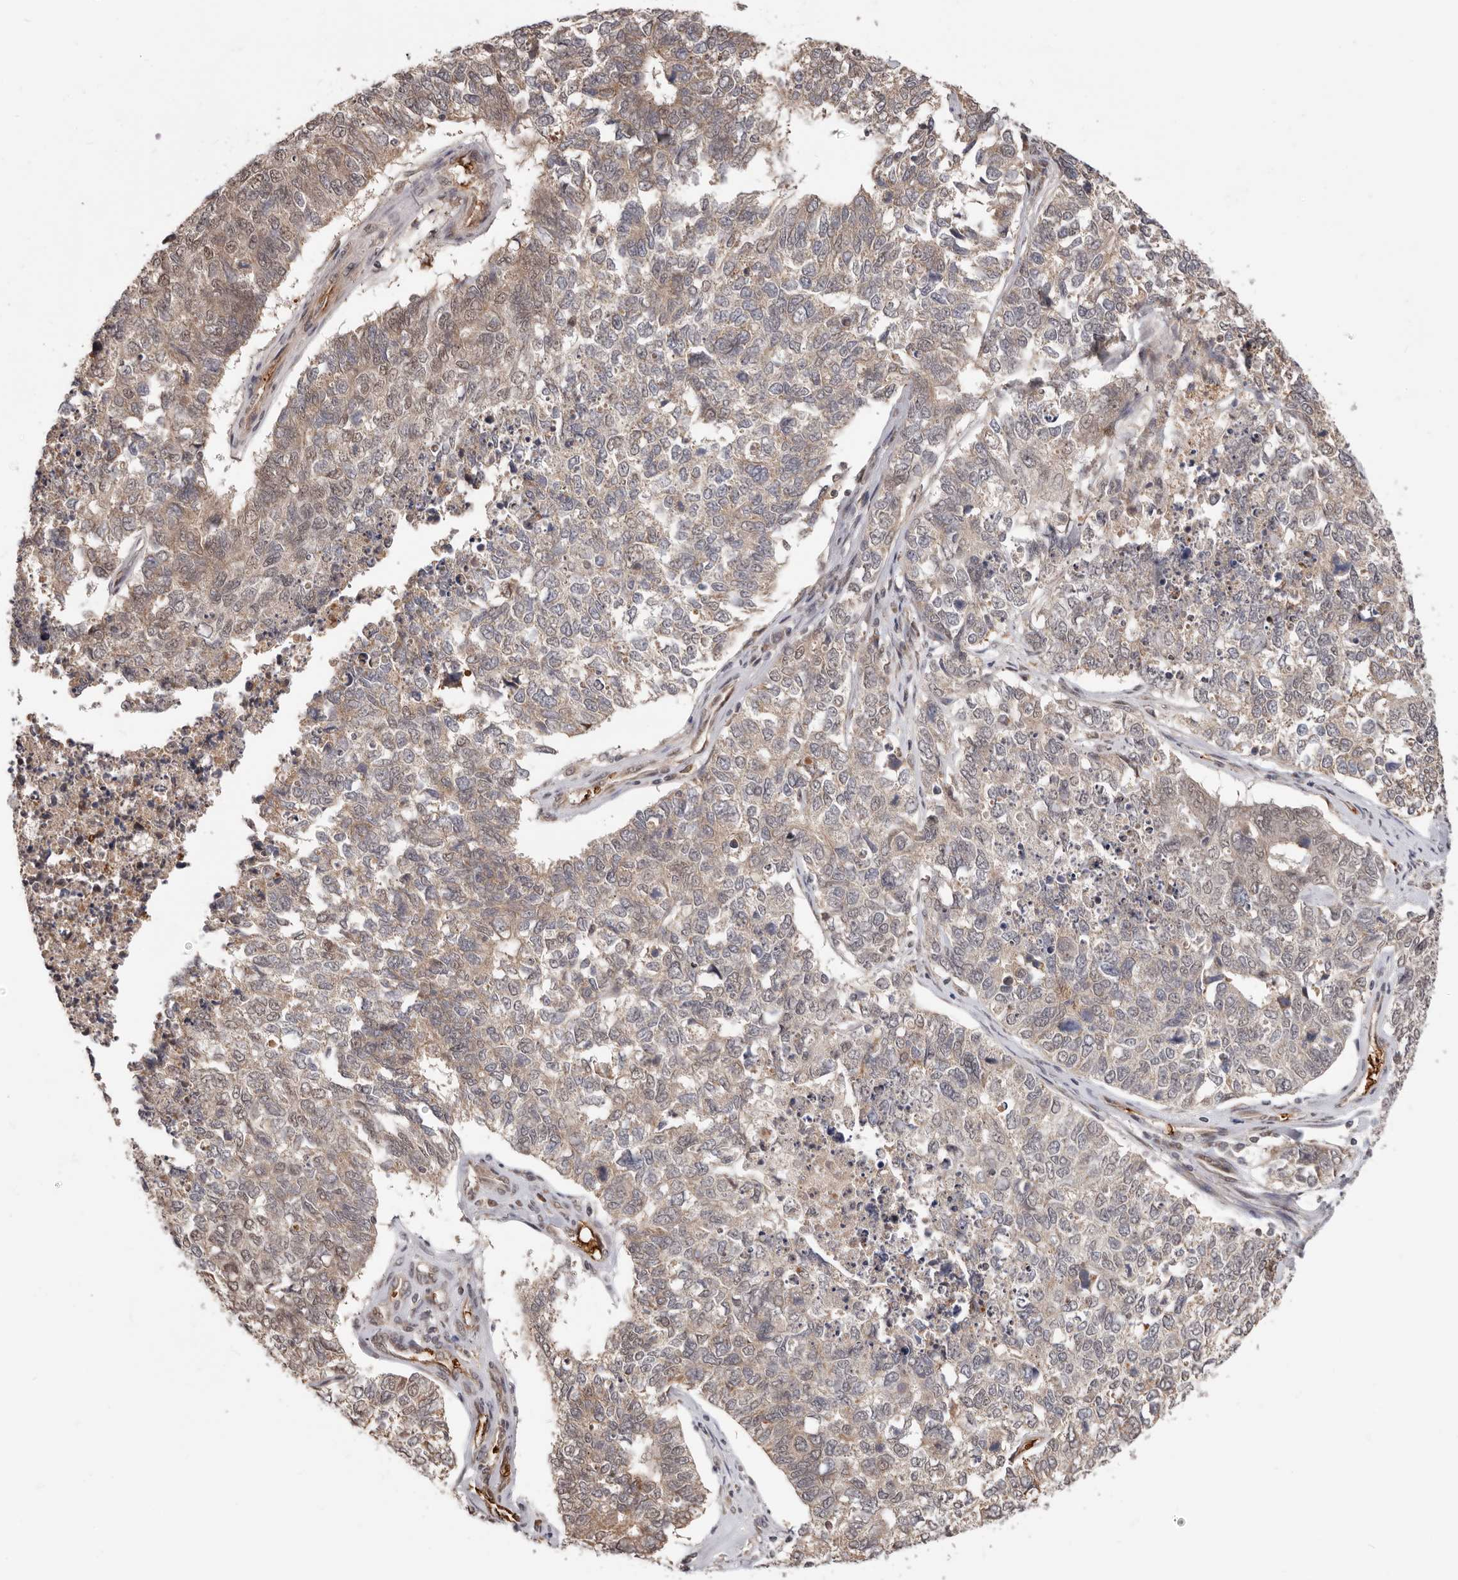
{"staining": {"intensity": "weak", "quantity": "25%-75%", "location": "cytoplasmic/membranous,nuclear"}, "tissue": "cervical cancer", "cell_type": "Tumor cells", "image_type": "cancer", "snomed": [{"axis": "morphology", "description": "Squamous cell carcinoma, NOS"}, {"axis": "topography", "description": "Cervix"}], "caption": "A brown stain shows weak cytoplasmic/membranous and nuclear staining of a protein in human cervical squamous cell carcinoma tumor cells. (Stains: DAB (3,3'-diaminobenzidine) in brown, nuclei in blue, Microscopy: brightfield microscopy at high magnification).", "gene": "NCOA3", "patient": {"sex": "female", "age": 63}}